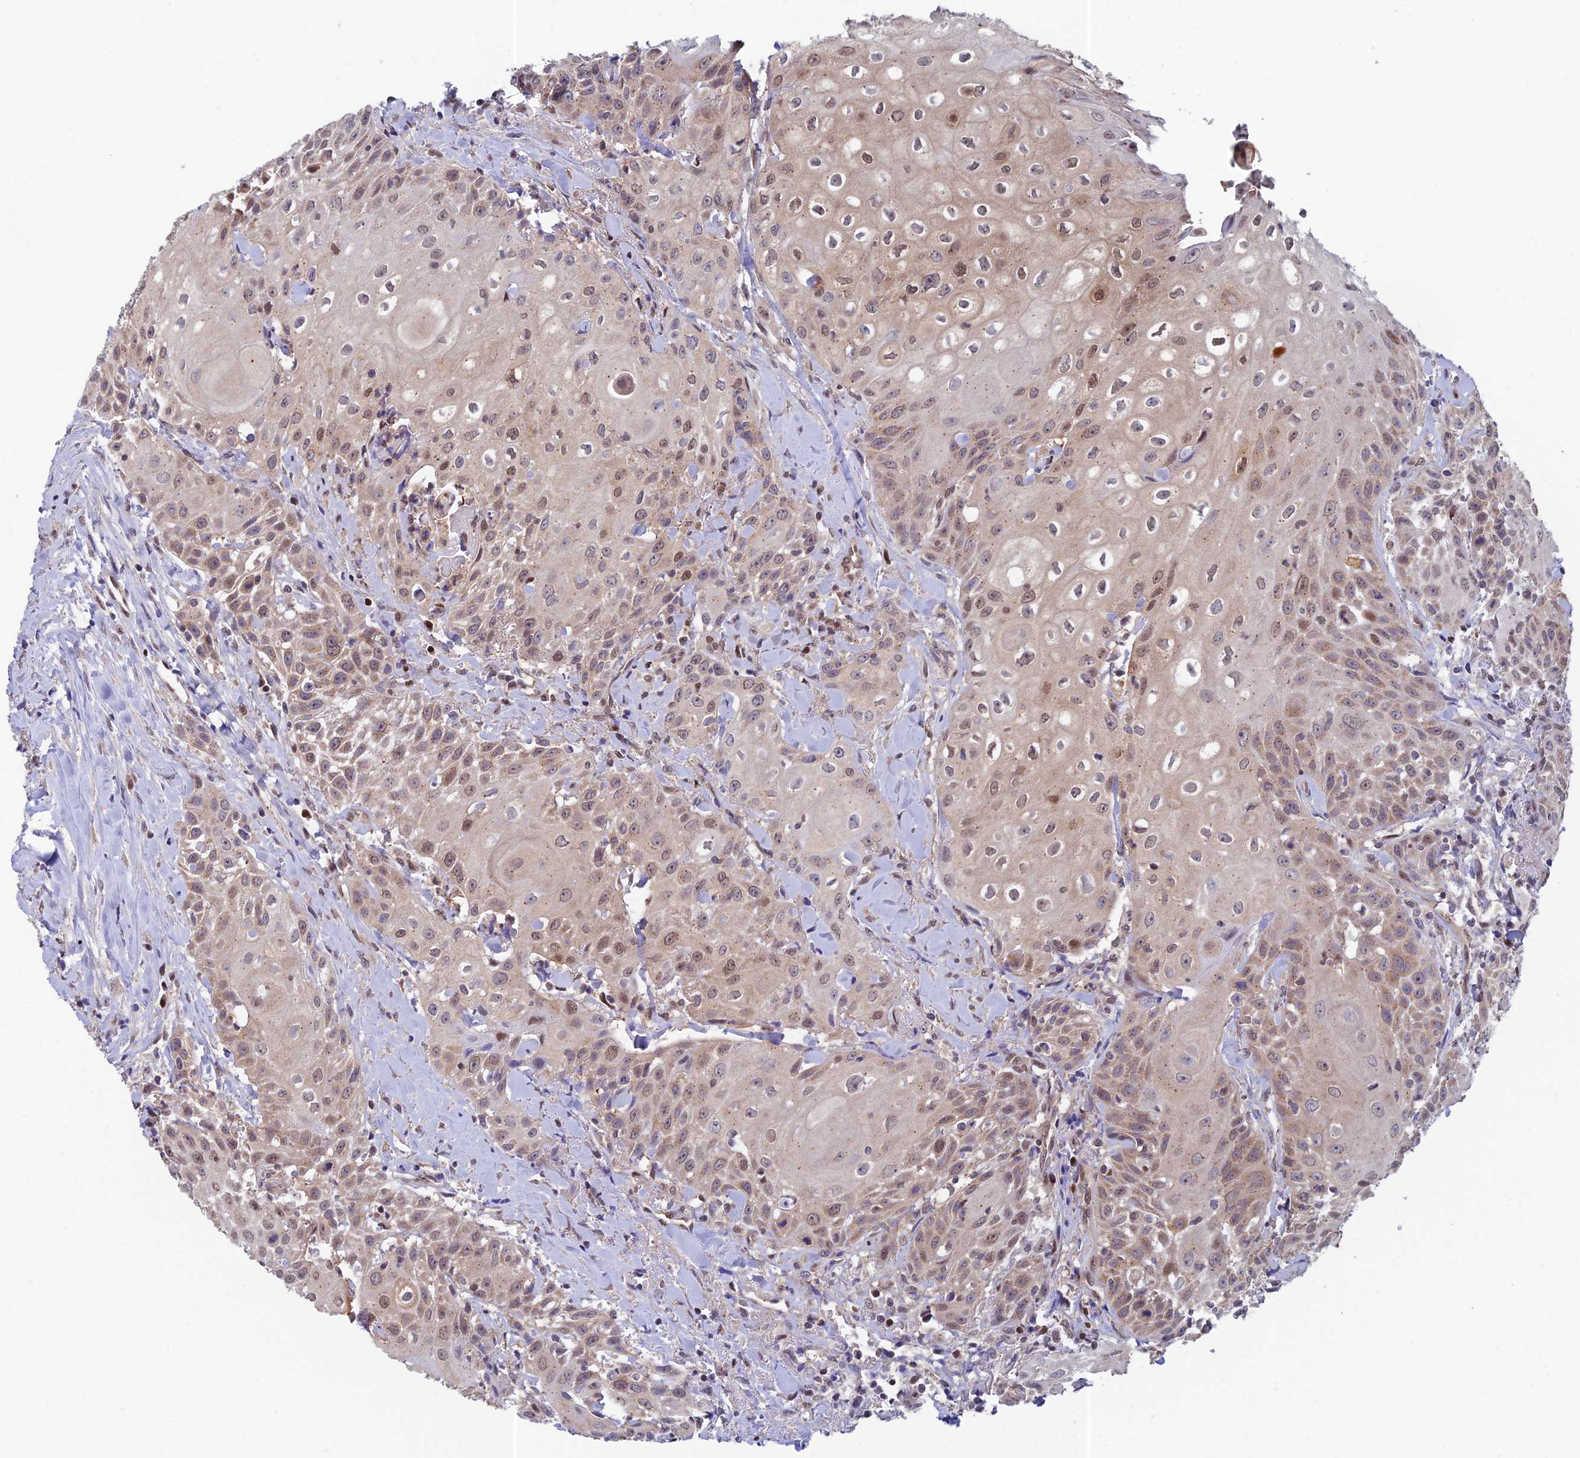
{"staining": {"intensity": "weak", "quantity": ">75%", "location": "cytoplasmic/membranous,nuclear"}, "tissue": "head and neck cancer", "cell_type": "Tumor cells", "image_type": "cancer", "snomed": [{"axis": "morphology", "description": "Squamous cell carcinoma, NOS"}, {"axis": "topography", "description": "Oral tissue"}, {"axis": "topography", "description": "Head-Neck"}], "caption": "Protein analysis of head and neck cancer tissue demonstrates weak cytoplasmic/membranous and nuclear staining in about >75% of tumor cells.", "gene": "MRPL17", "patient": {"sex": "female", "age": 82}}